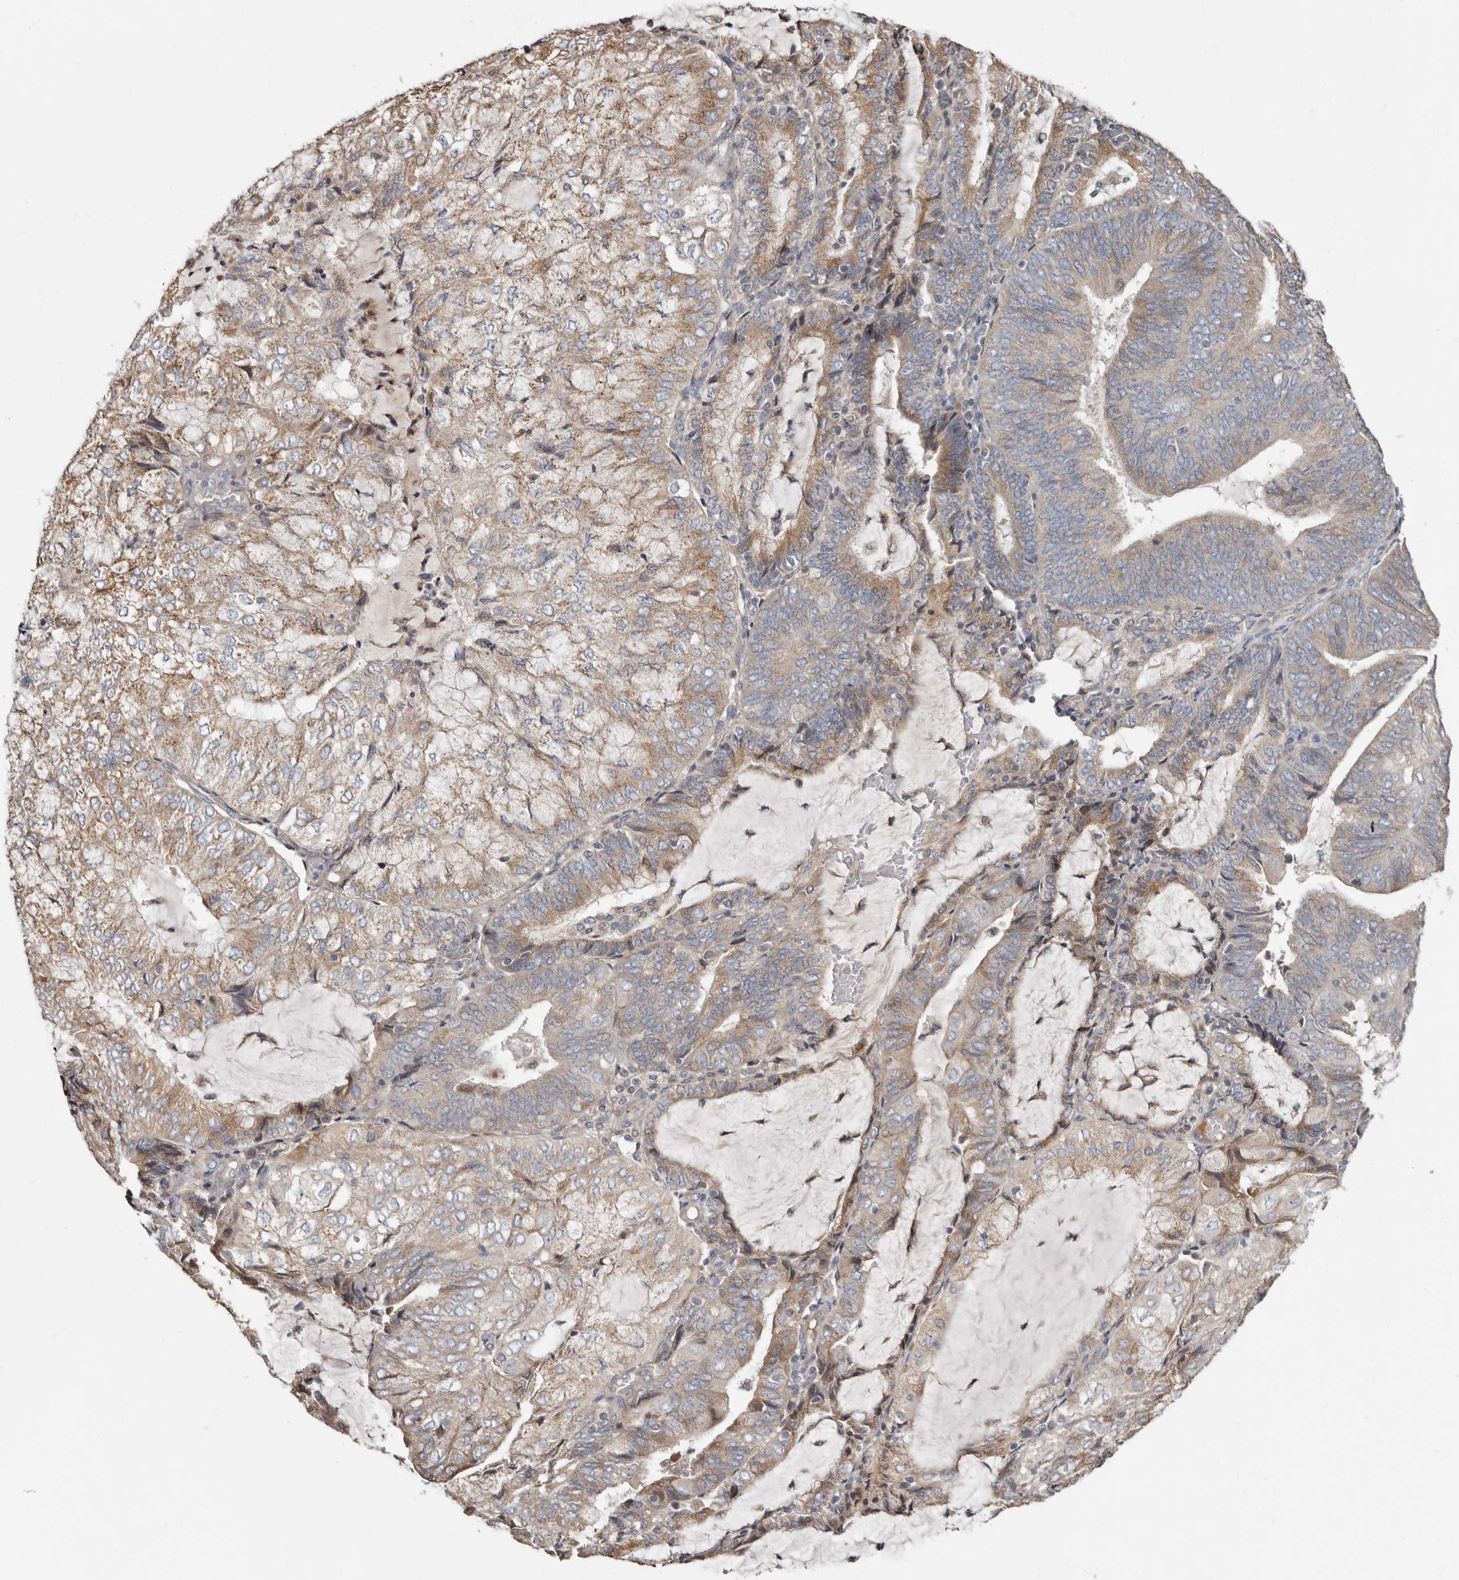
{"staining": {"intensity": "weak", "quantity": ">75%", "location": "cytoplasmic/membranous"}, "tissue": "endometrial cancer", "cell_type": "Tumor cells", "image_type": "cancer", "snomed": [{"axis": "morphology", "description": "Adenocarcinoma, NOS"}, {"axis": "topography", "description": "Endometrium"}], "caption": "A histopathology image of human endometrial cancer (adenocarcinoma) stained for a protein exhibits weak cytoplasmic/membranous brown staining in tumor cells.", "gene": "ASIC5", "patient": {"sex": "female", "age": 81}}